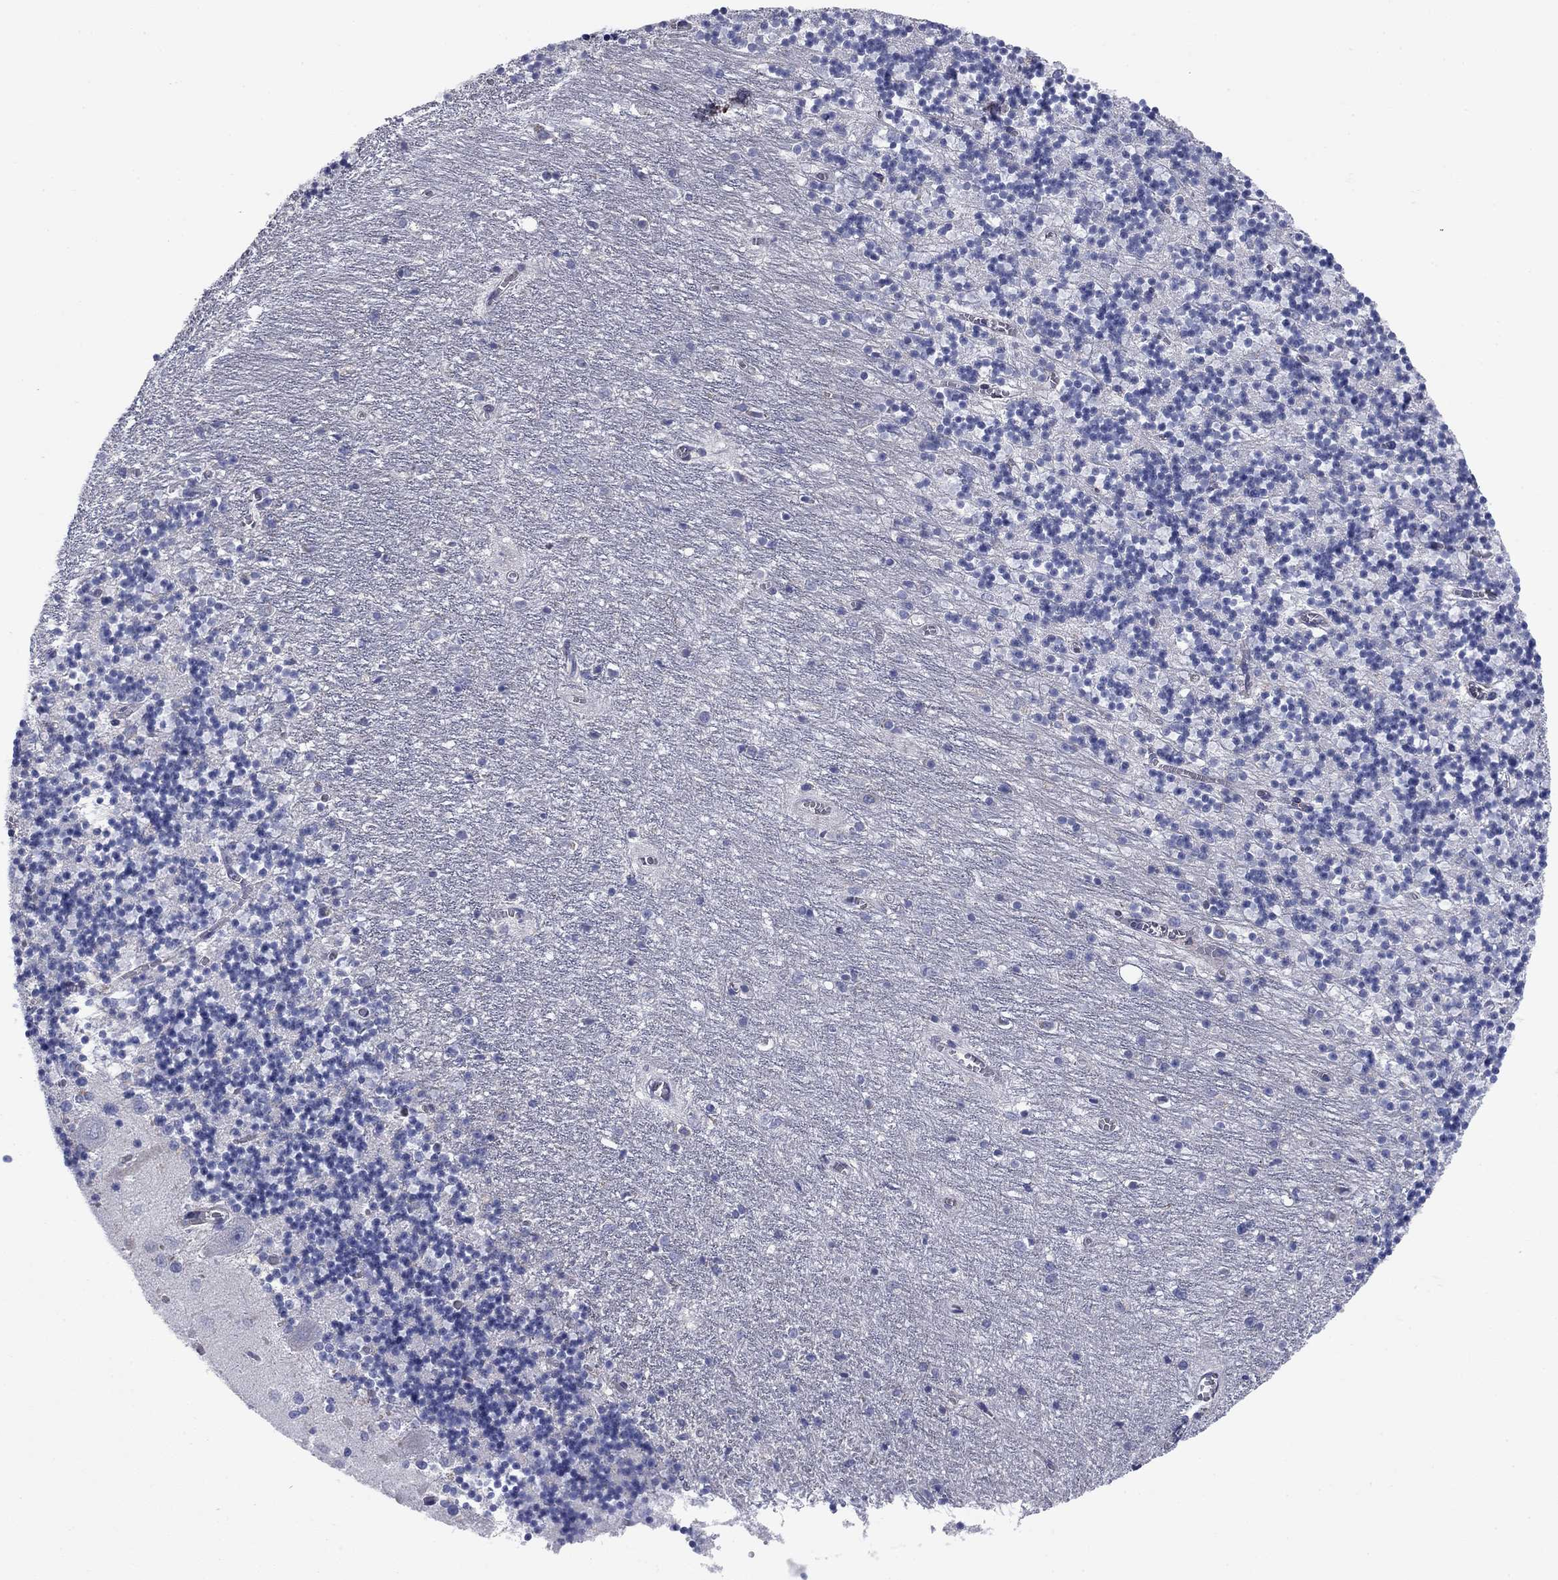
{"staining": {"intensity": "negative", "quantity": "none", "location": "none"}, "tissue": "cerebellum", "cell_type": "Cells in granular layer", "image_type": "normal", "snomed": [{"axis": "morphology", "description": "Normal tissue, NOS"}, {"axis": "topography", "description": "Cerebellum"}], "caption": "Immunohistochemical staining of normal cerebellum shows no significant expression in cells in granular layer.", "gene": "PSD4", "patient": {"sex": "female", "age": 64}}